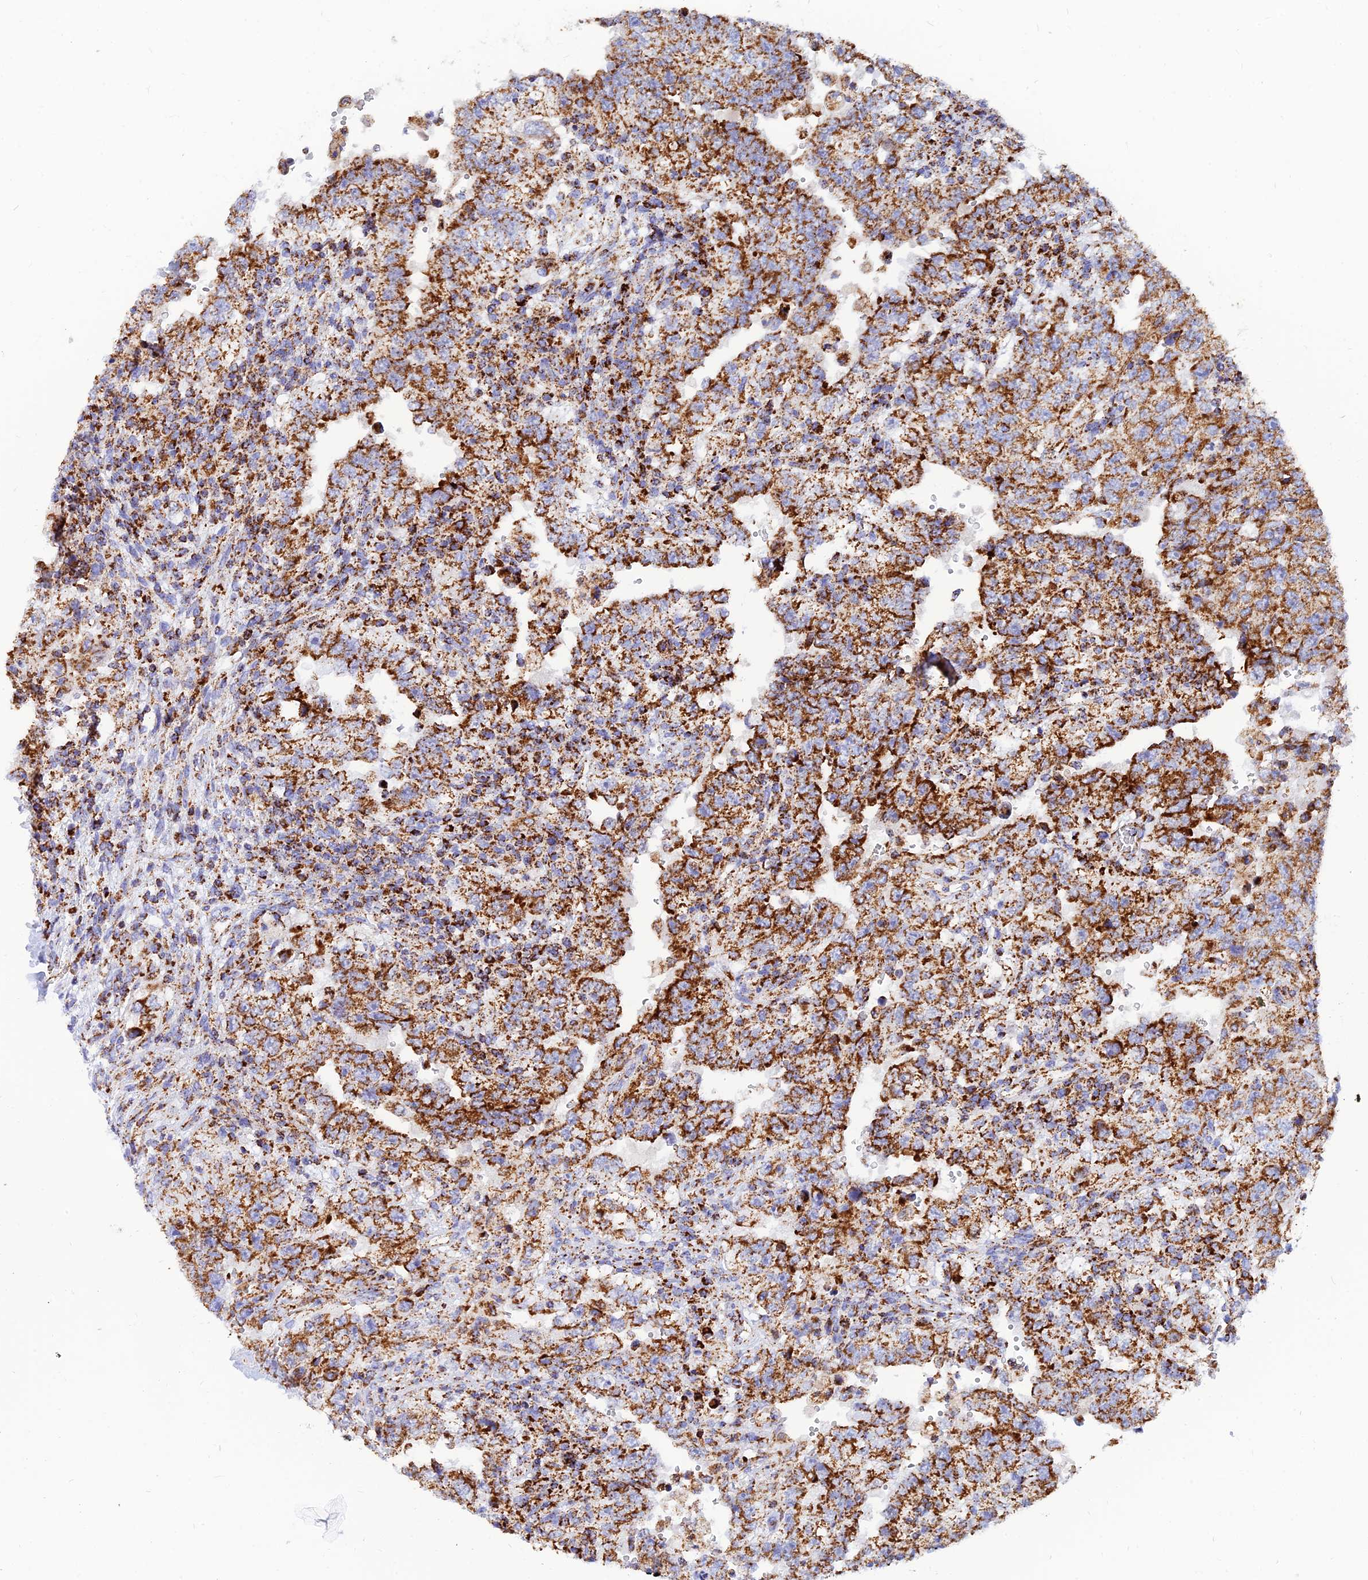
{"staining": {"intensity": "moderate", "quantity": ">75%", "location": "cytoplasmic/membranous"}, "tissue": "testis cancer", "cell_type": "Tumor cells", "image_type": "cancer", "snomed": [{"axis": "morphology", "description": "Carcinoma, Embryonal, NOS"}, {"axis": "topography", "description": "Testis"}], "caption": "Immunohistochemistry (IHC) image of neoplastic tissue: testis cancer stained using IHC demonstrates medium levels of moderate protein expression localized specifically in the cytoplasmic/membranous of tumor cells, appearing as a cytoplasmic/membranous brown color.", "gene": "NDUFB6", "patient": {"sex": "male", "age": 26}}